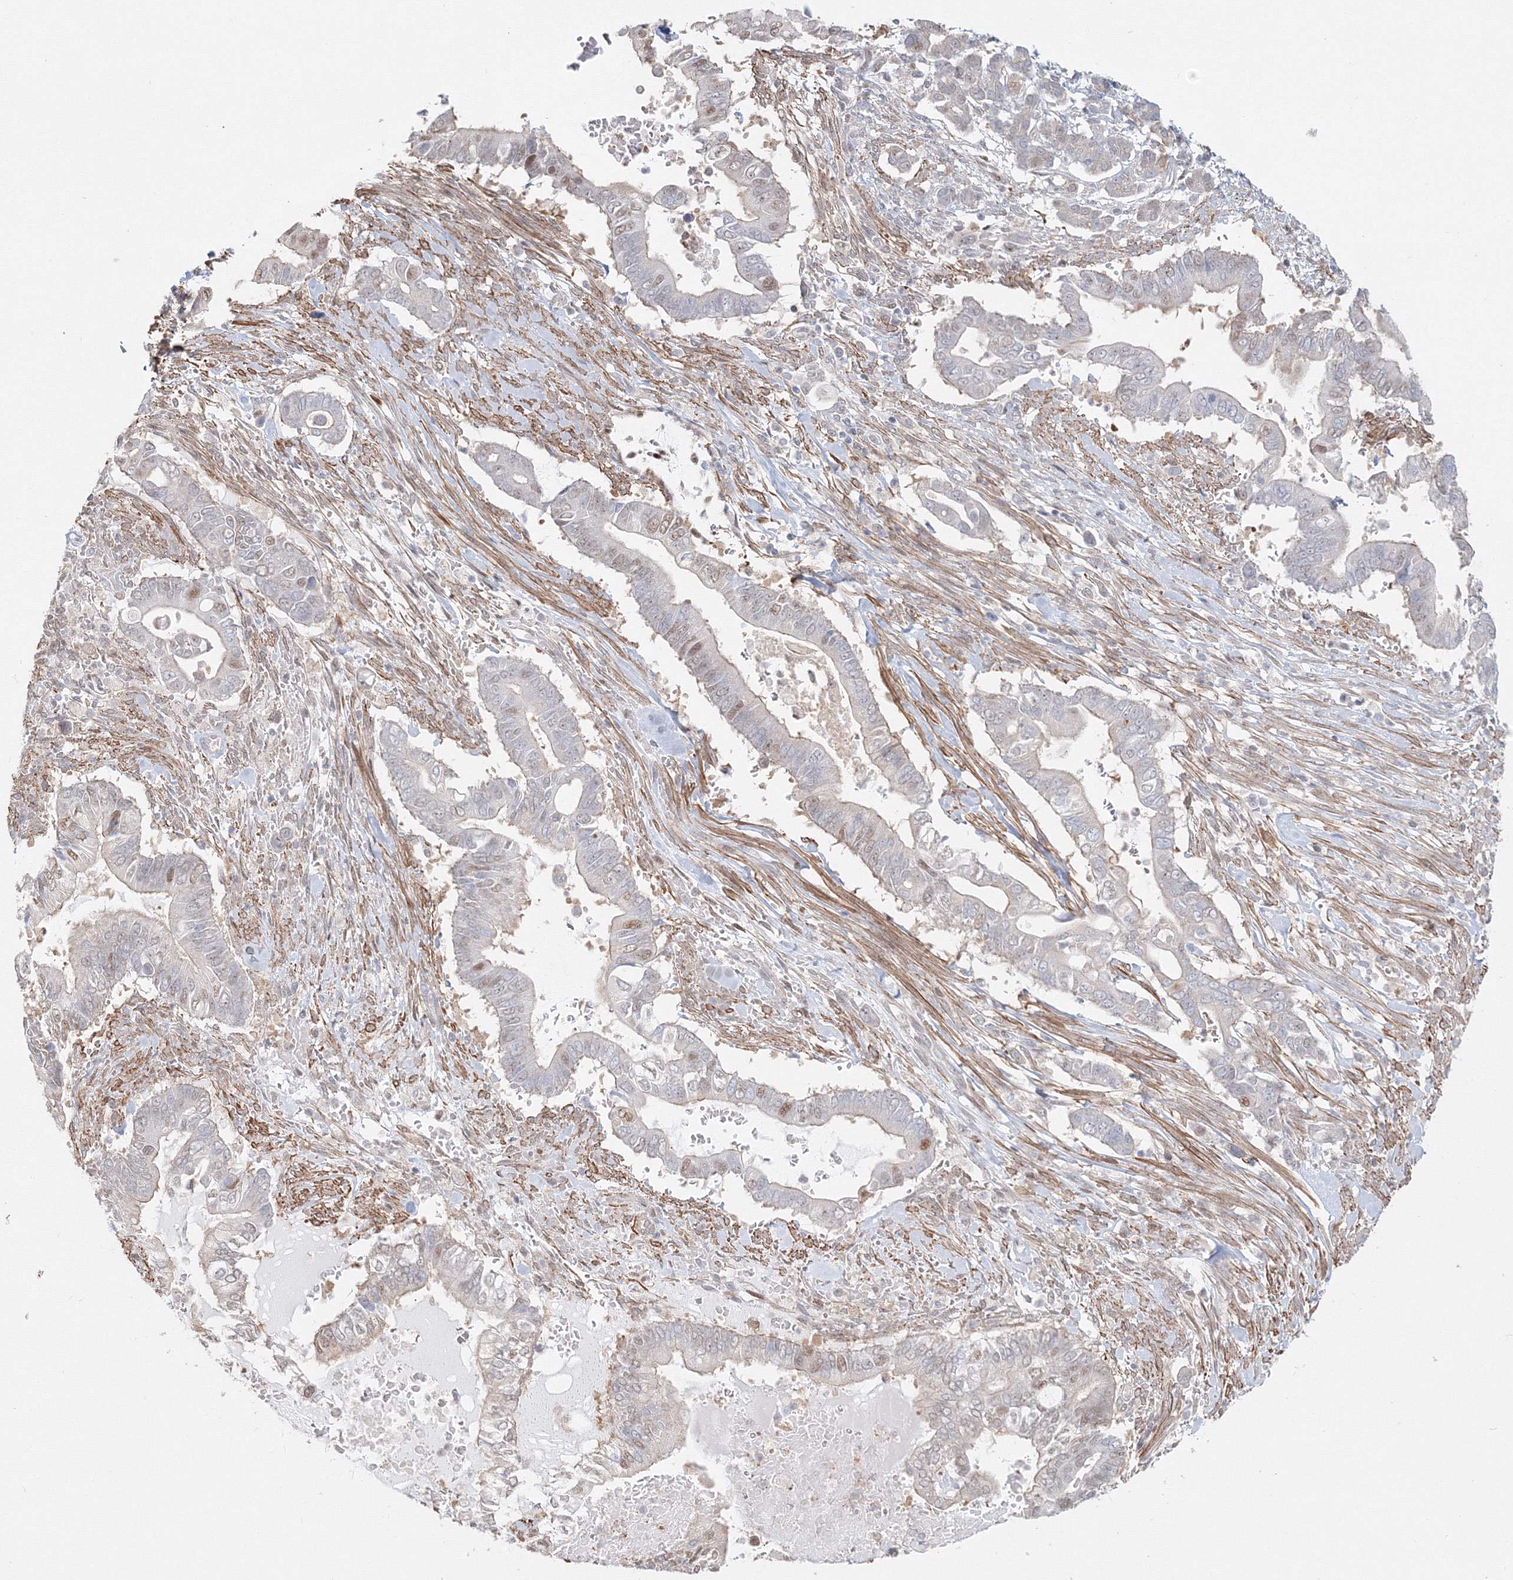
{"staining": {"intensity": "moderate", "quantity": "<25%", "location": "nuclear"}, "tissue": "pancreatic cancer", "cell_type": "Tumor cells", "image_type": "cancer", "snomed": [{"axis": "morphology", "description": "Adenocarcinoma, NOS"}, {"axis": "topography", "description": "Pancreas"}], "caption": "A brown stain shows moderate nuclear staining of a protein in human pancreatic cancer (adenocarcinoma) tumor cells.", "gene": "ARHGAP21", "patient": {"sex": "male", "age": 68}}